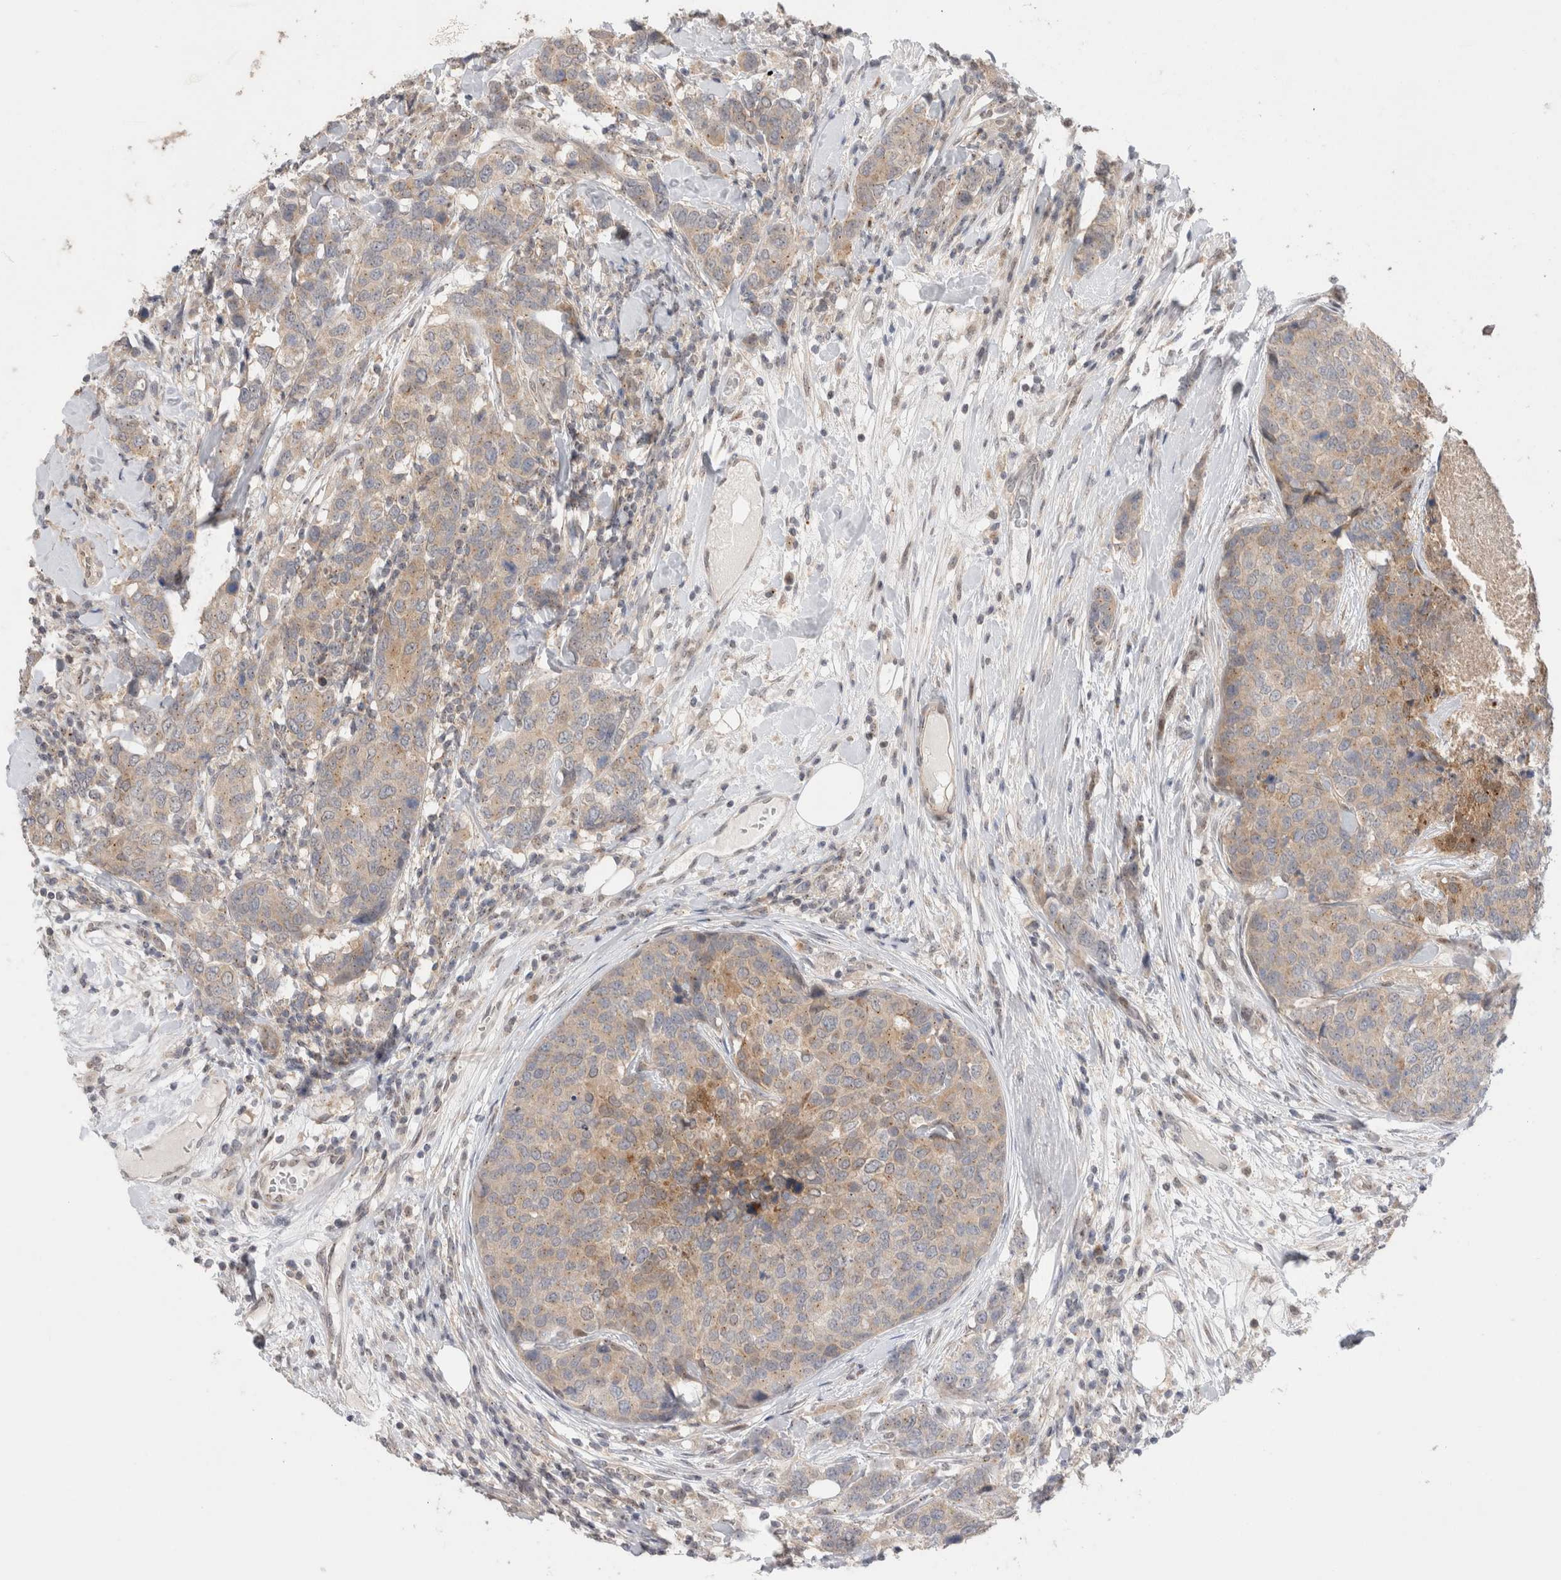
{"staining": {"intensity": "moderate", "quantity": "<25%", "location": "cytoplasmic/membranous"}, "tissue": "breast cancer", "cell_type": "Tumor cells", "image_type": "cancer", "snomed": [{"axis": "morphology", "description": "Lobular carcinoma"}, {"axis": "topography", "description": "Breast"}], "caption": "Brown immunohistochemical staining in human breast cancer exhibits moderate cytoplasmic/membranous staining in approximately <25% of tumor cells.", "gene": "SLC29A1", "patient": {"sex": "female", "age": 59}}